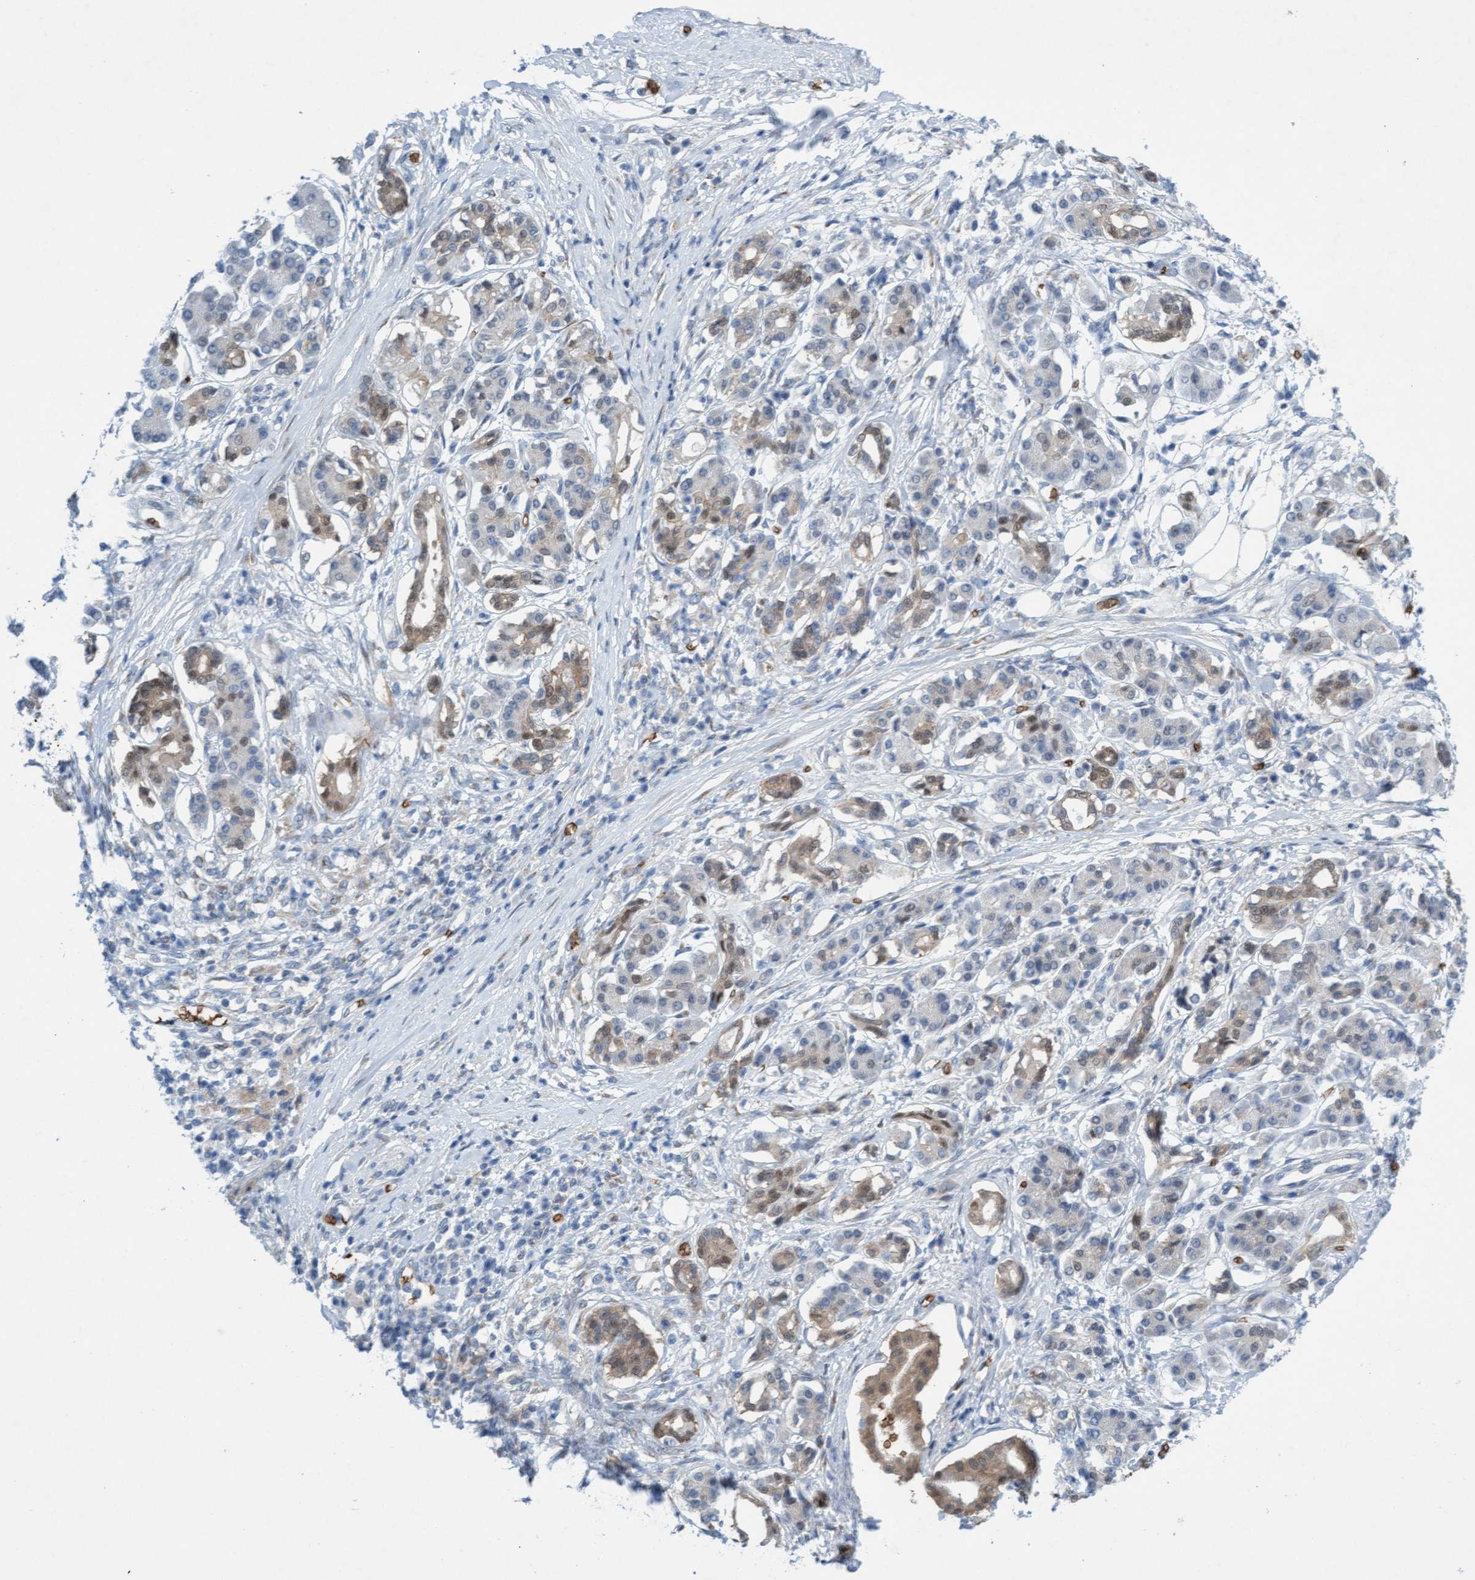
{"staining": {"intensity": "weak", "quantity": "25%-75%", "location": "cytoplasmic/membranous"}, "tissue": "pancreatic cancer", "cell_type": "Tumor cells", "image_type": "cancer", "snomed": [{"axis": "morphology", "description": "Adenocarcinoma, NOS"}, {"axis": "topography", "description": "Pancreas"}], "caption": "Weak cytoplasmic/membranous protein staining is identified in approximately 25%-75% of tumor cells in pancreatic cancer.", "gene": "SPEM2", "patient": {"sex": "female", "age": 56}}